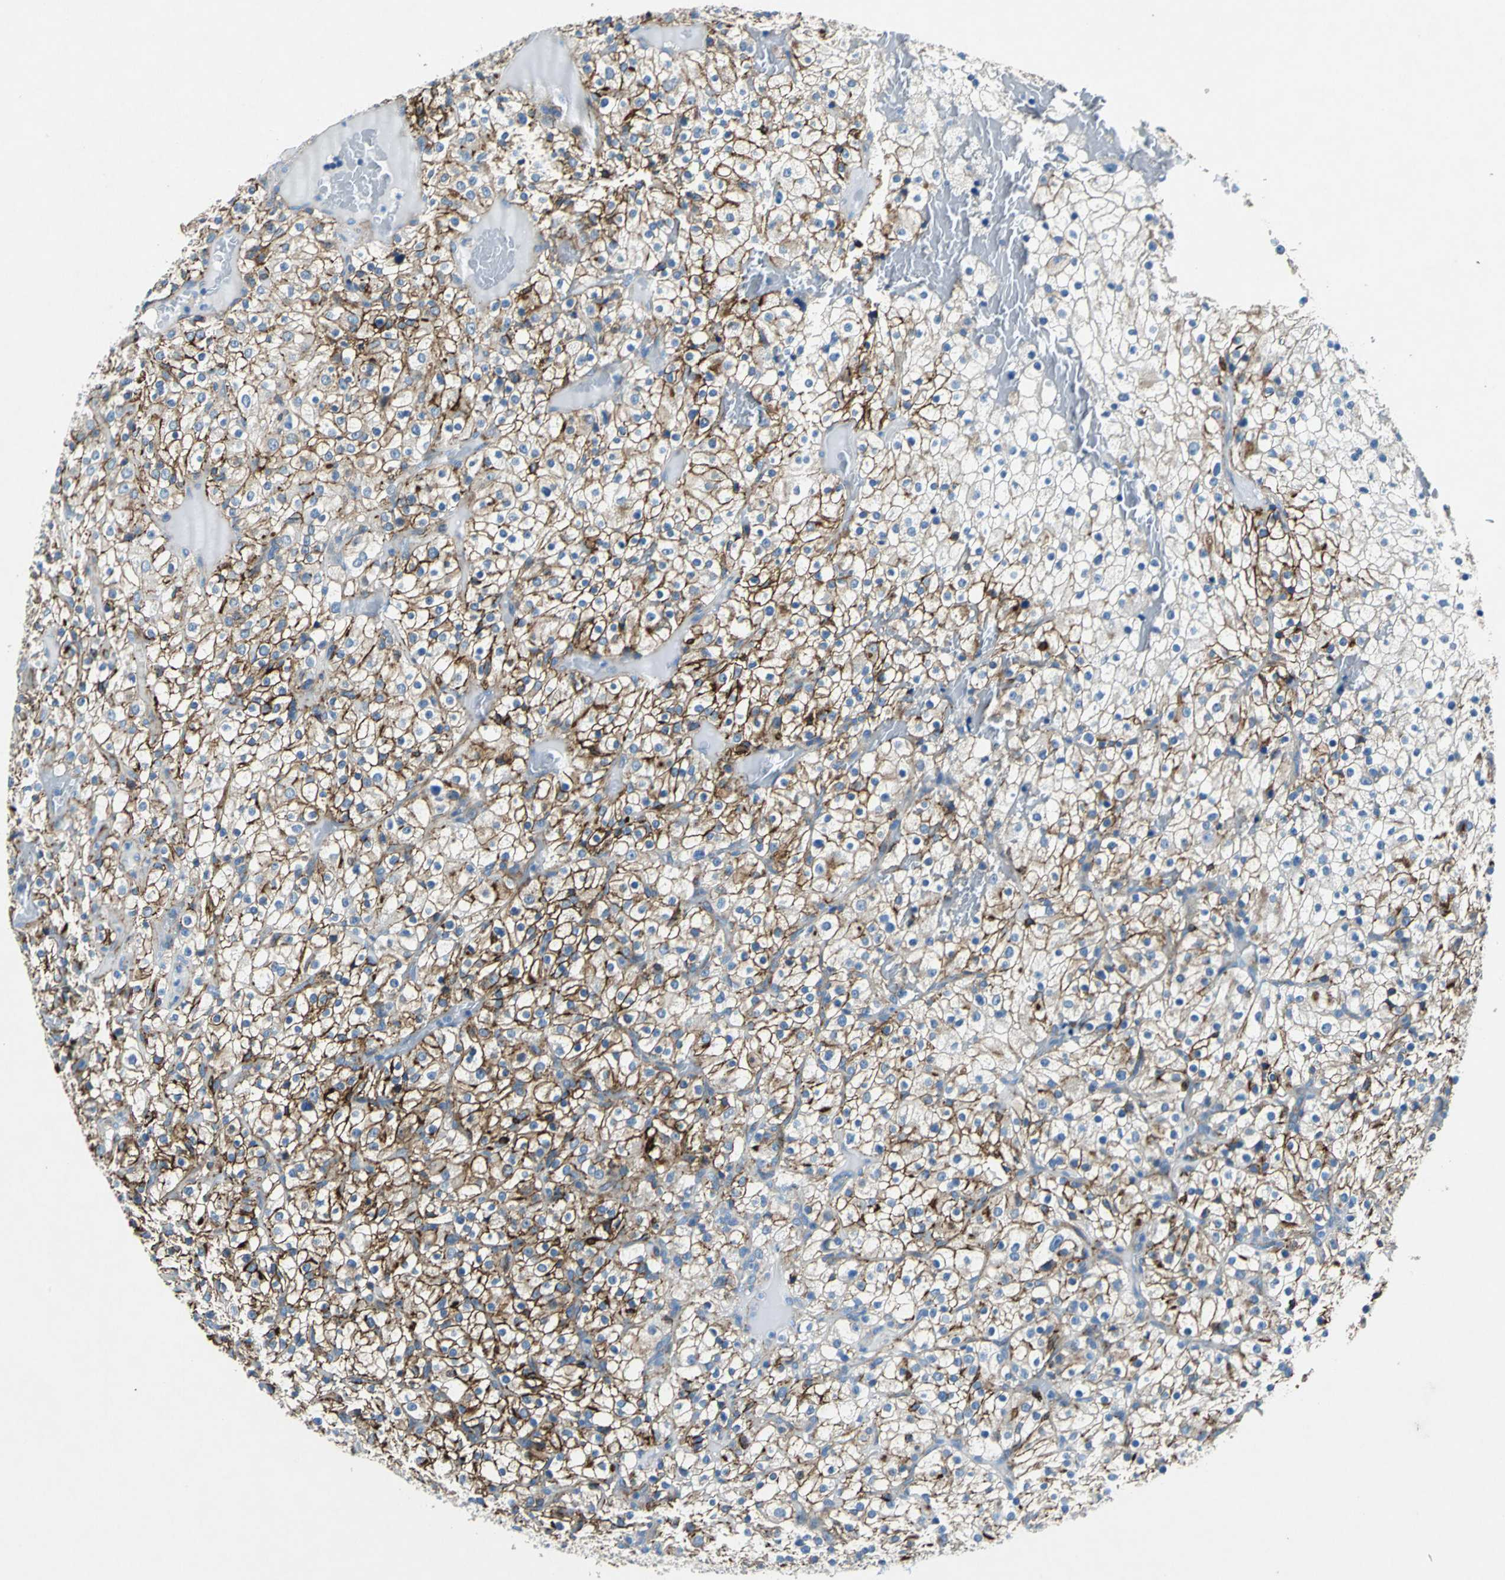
{"staining": {"intensity": "strong", "quantity": ">75%", "location": "cytoplasmic/membranous"}, "tissue": "renal cancer", "cell_type": "Tumor cells", "image_type": "cancer", "snomed": [{"axis": "morphology", "description": "Normal tissue, NOS"}, {"axis": "morphology", "description": "Adenocarcinoma, NOS"}, {"axis": "topography", "description": "Kidney"}], "caption": "This is an image of immunohistochemistry (IHC) staining of renal adenocarcinoma, which shows strong positivity in the cytoplasmic/membranous of tumor cells.", "gene": "RPS13", "patient": {"sex": "female", "age": 72}}